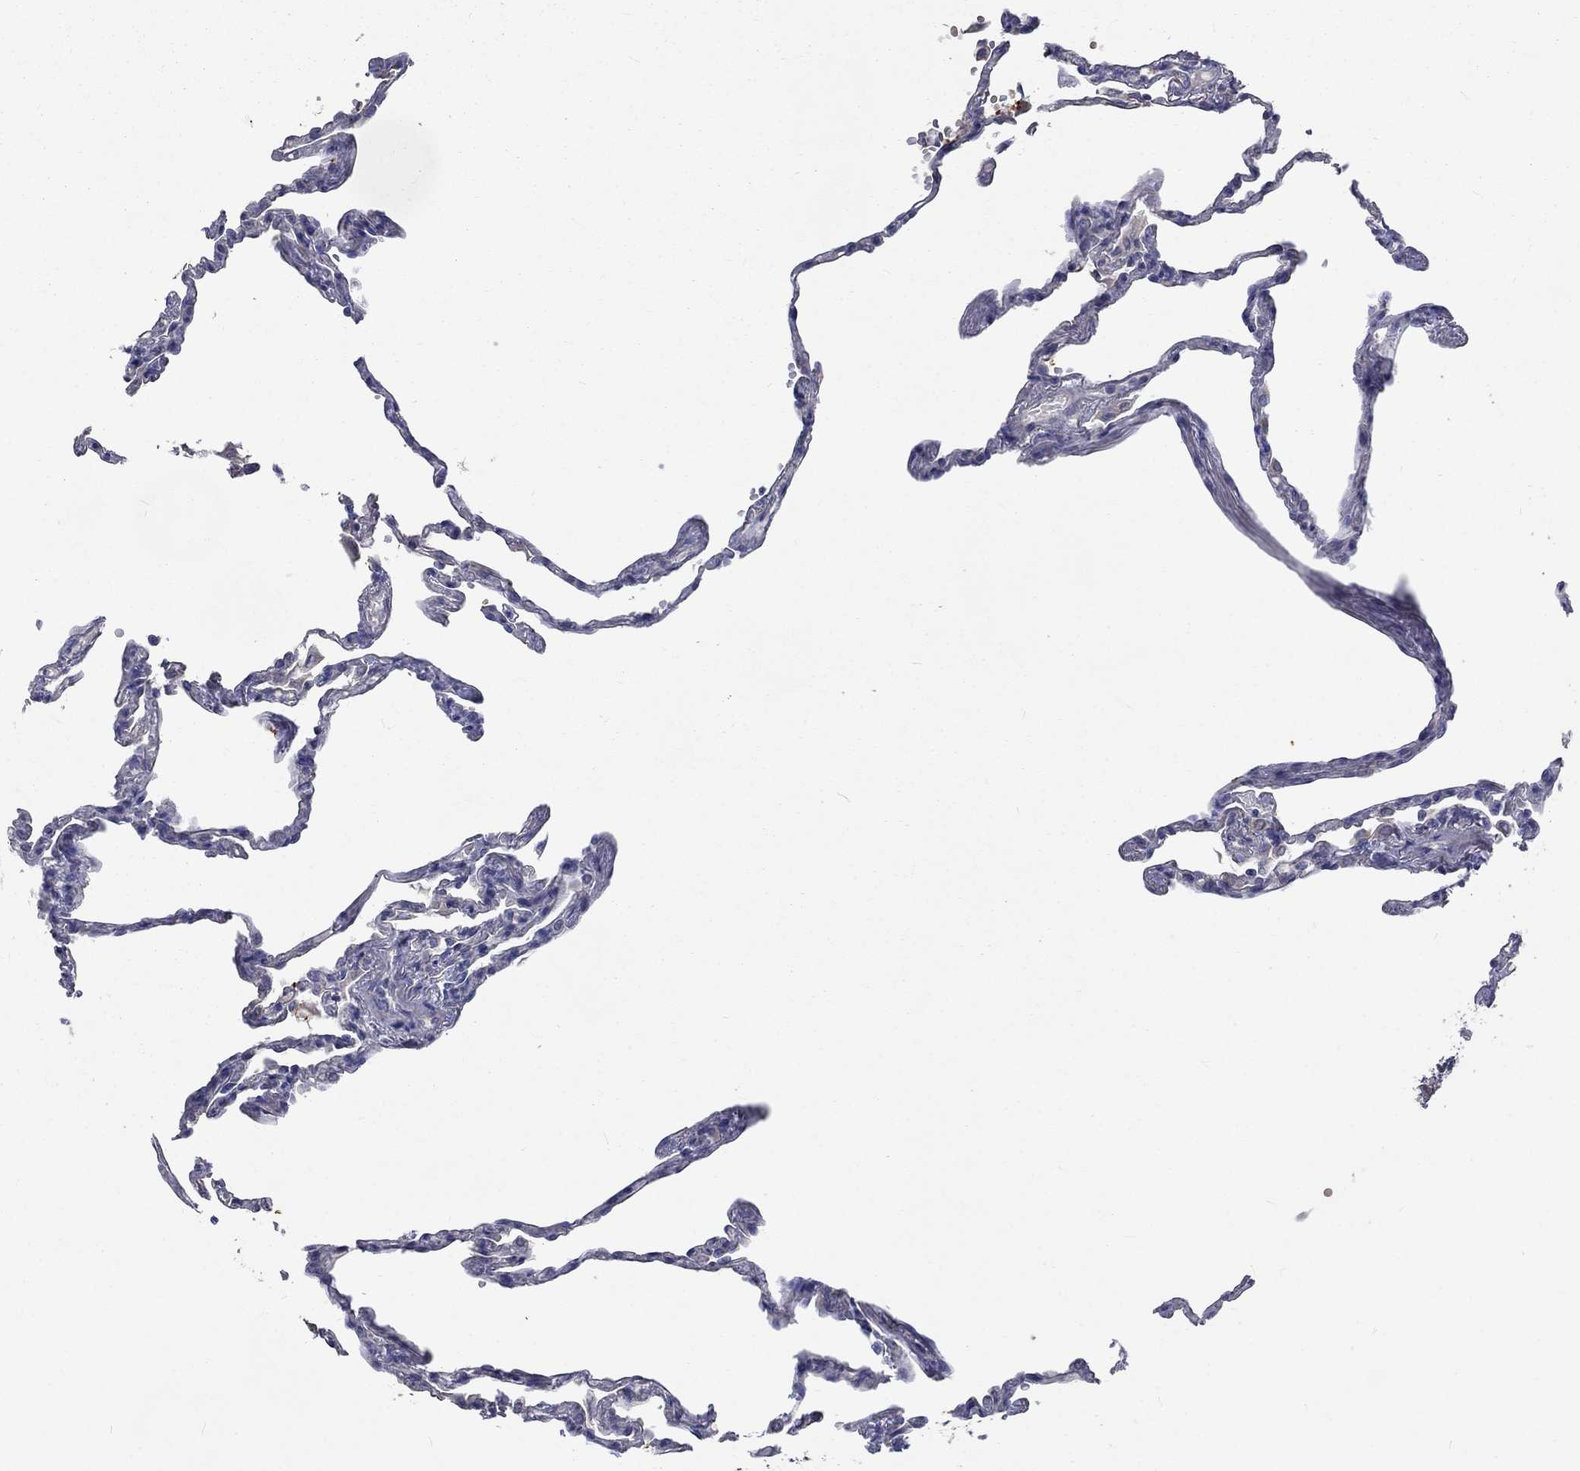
{"staining": {"intensity": "negative", "quantity": "none", "location": "none"}, "tissue": "lung", "cell_type": "Alveolar cells", "image_type": "normal", "snomed": [{"axis": "morphology", "description": "Normal tissue, NOS"}, {"axis": "topography", "description": "Lung"}], "caption": "DAB immunohistochemical staining of unremarkable human lung displays no significant staining in alveolar cells. Brightfield microscopy of IHC stained with DAB (3,3'-diaminobenzidine) (brown) and hematoxylin (blue), captured at high magnification.", "gene": "UGT8", "patient": {"sex": "male", "age": 78}}